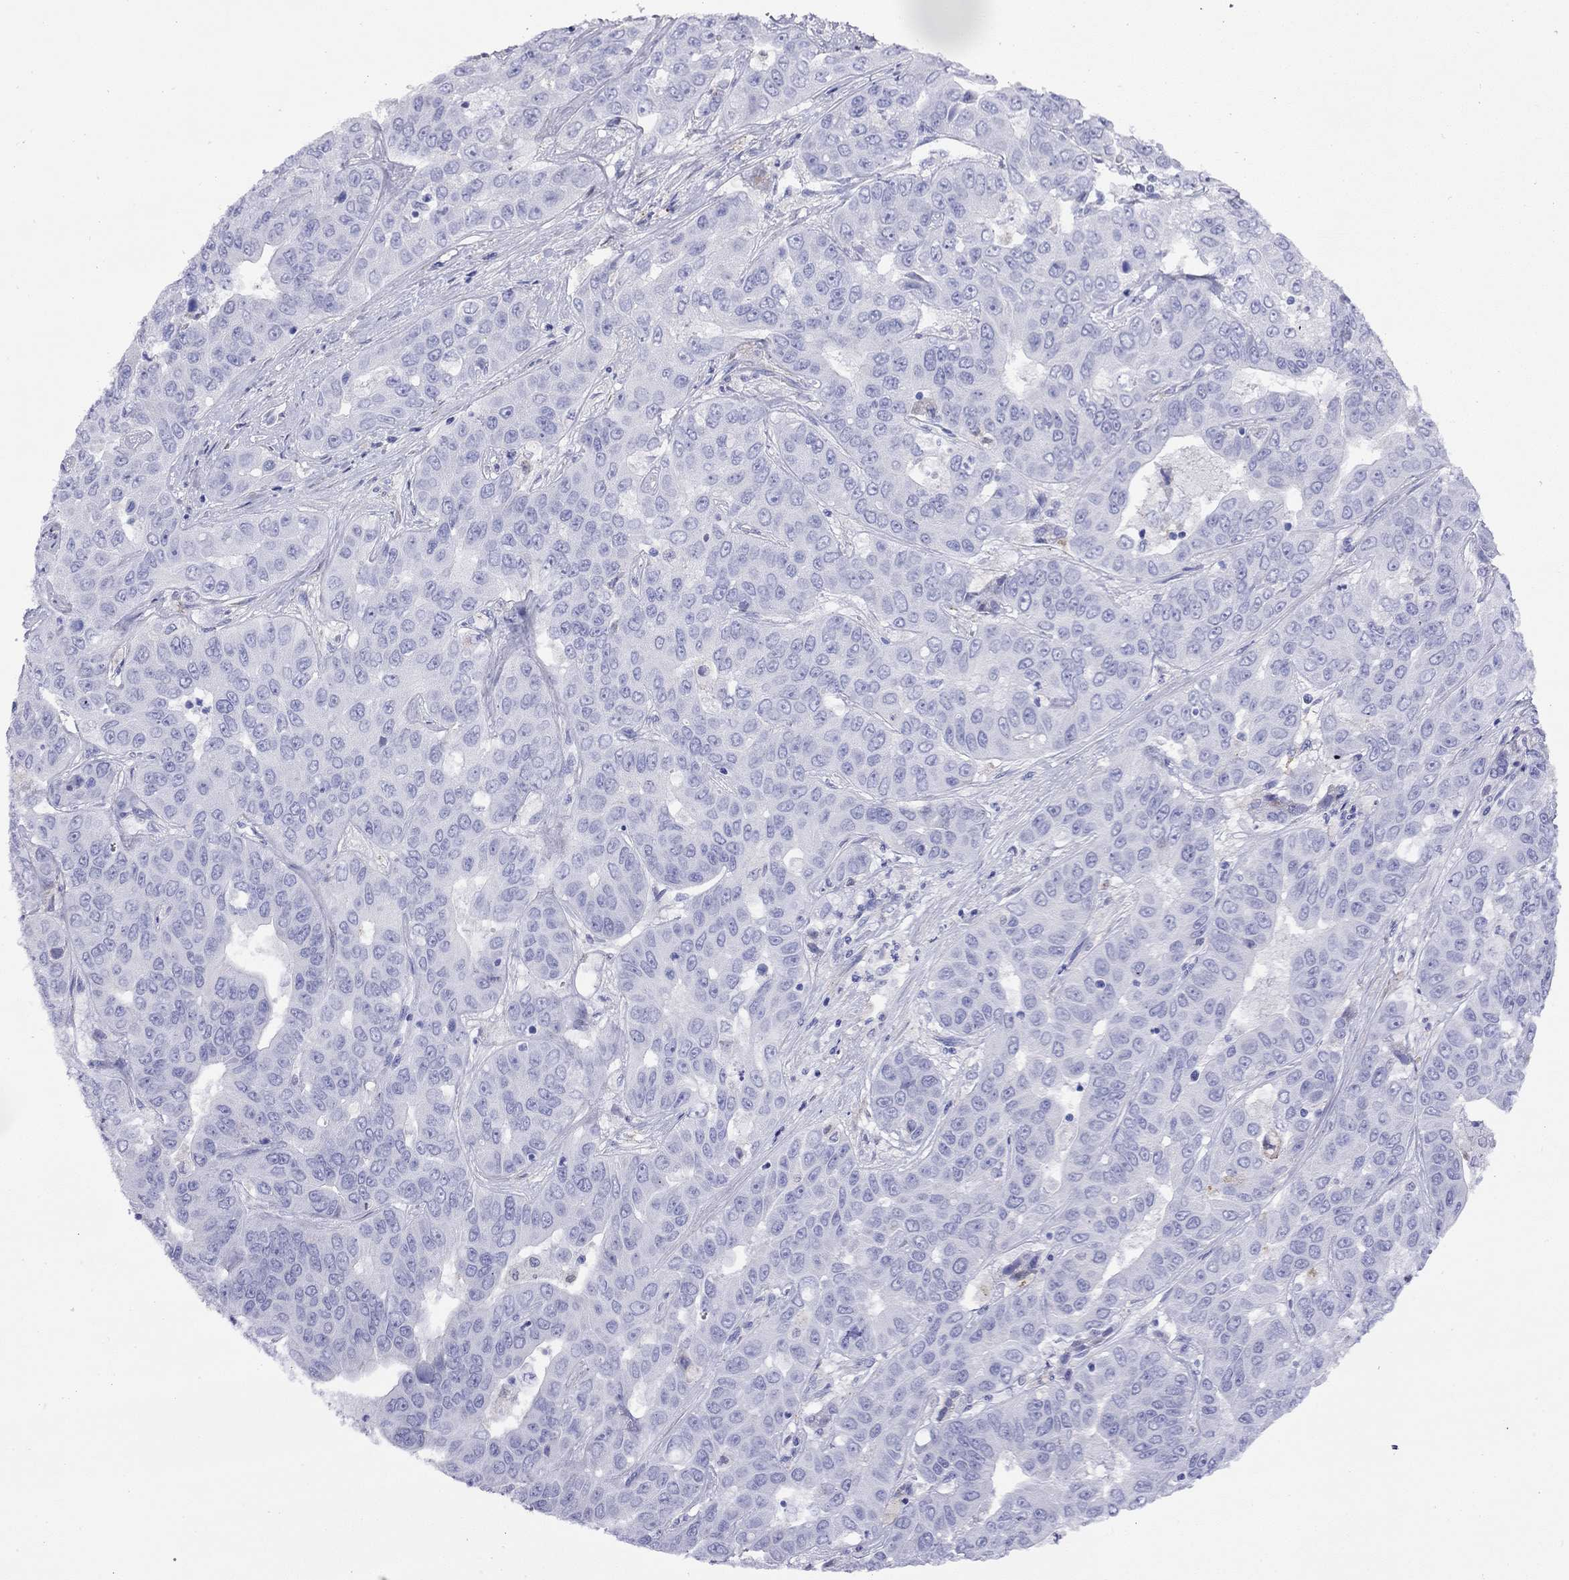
{"staining": {"intensity": "negative", "quantity": "none", "location": "none"}, "tissue": "liver cancer", "cell_type": "Tumor cells", "image_type": "cancer", "snomed": [{"axis": "morphology", "description": "Cholangiocarcinoma"}, {"axis": "topography", "description": "Liver"}], "caption": "This micrograph is of liver cancer (cholangiocarcinoma) stained with immunohistochemistry (IHC) to label a protein in brown with the nuclei are counter-stained blue. There is no staining in tumor cells.", "gene": "SLC30A8", "patient": {"sex": "female", "age": 52}}